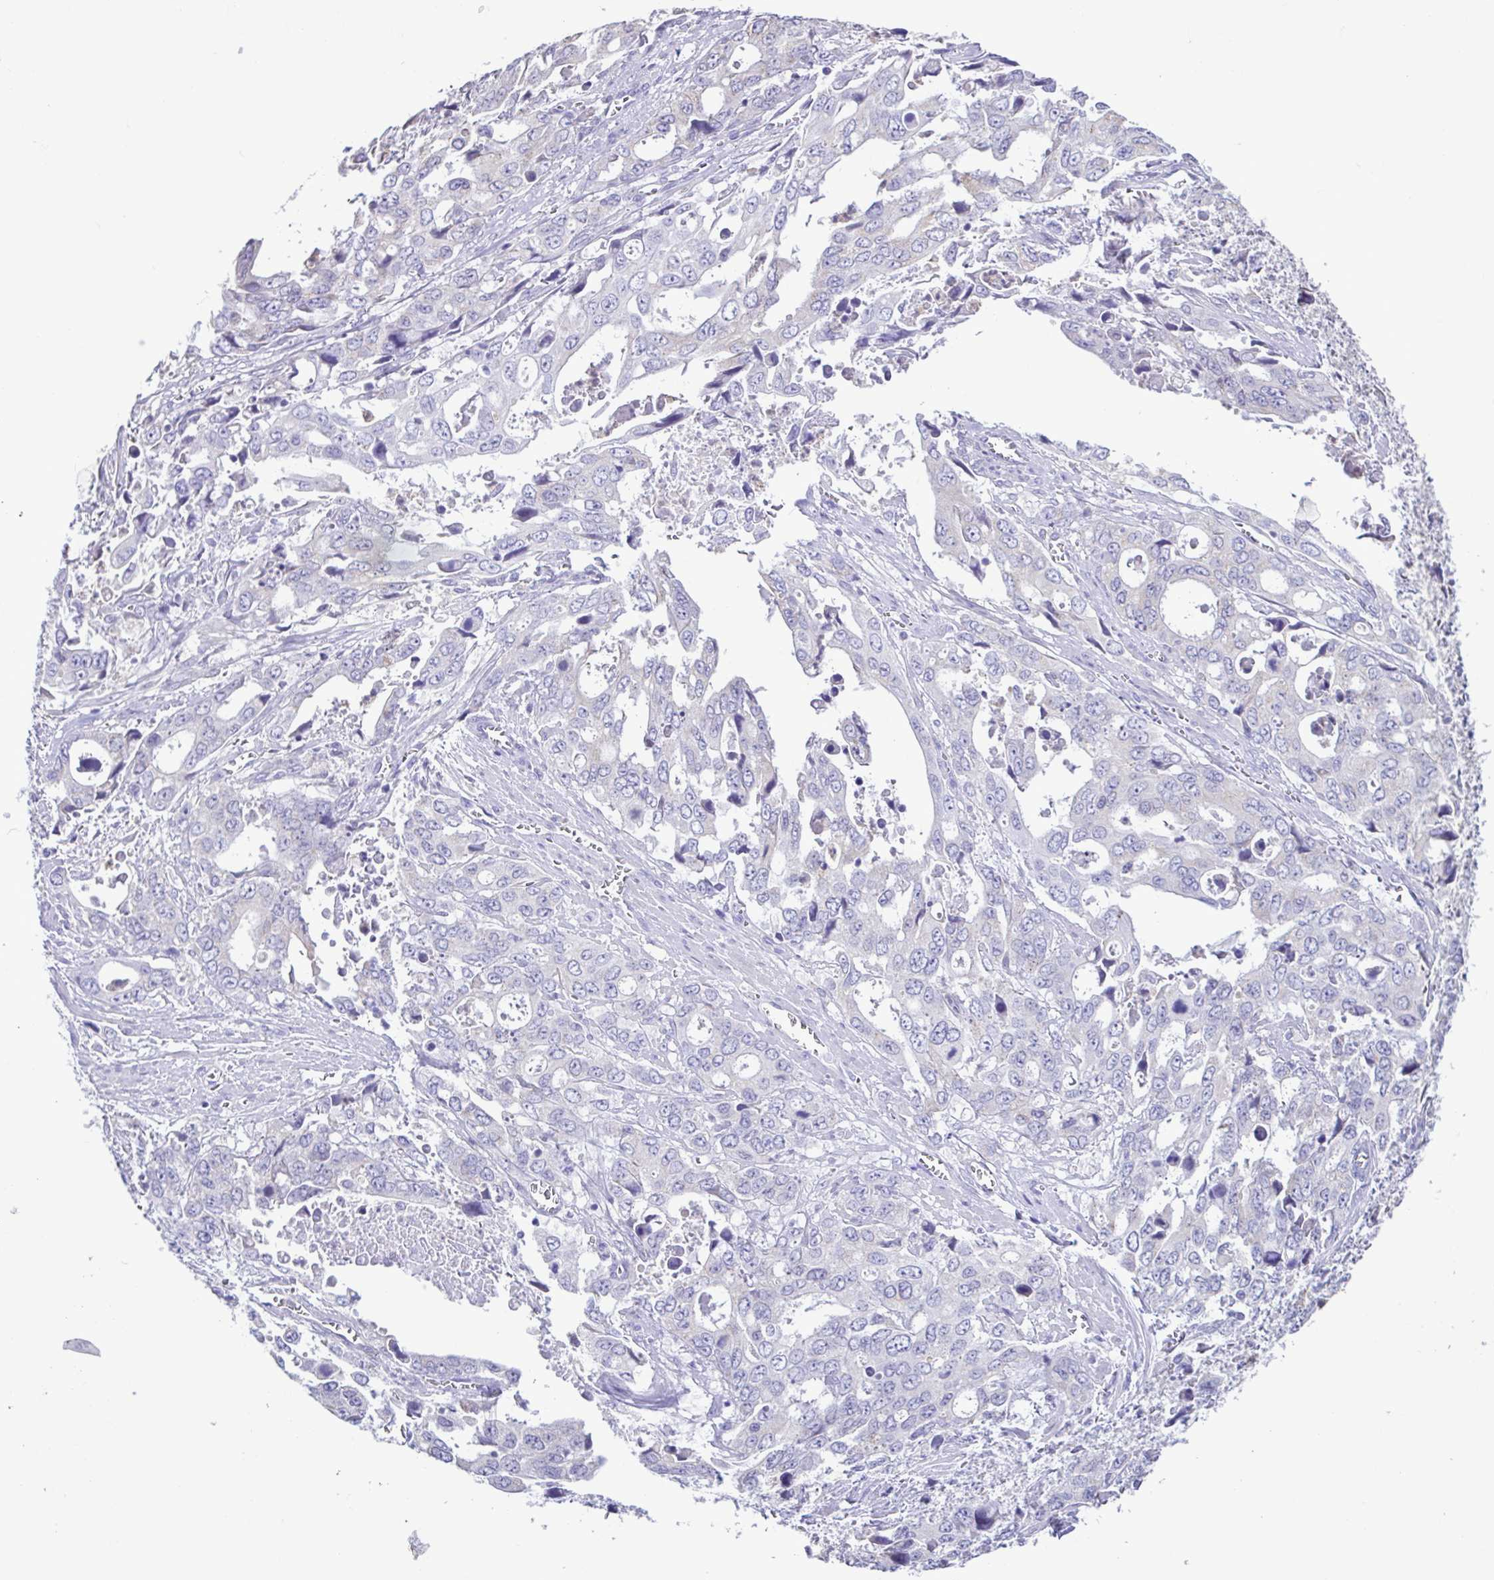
{"staining": {"intensity": "negative", "quantity": "none", "location": "none"}, "tissue": "stomach cancer", "cell_type": "Tumor cells", "image_type": "cancer", "snomed": [{"axis": "morphology", "description": "Adenocarcinoma, NOS"}, {"axis": "topography", "description": "Stomach, upper"}], "caption": "A histopathology image of stomach cancer (adenocarcinoma) stained for a protein exhibits no brown staining in tumor cells.", "gene": "CBY2", "patient": {"sex": "male", "age": 74}}